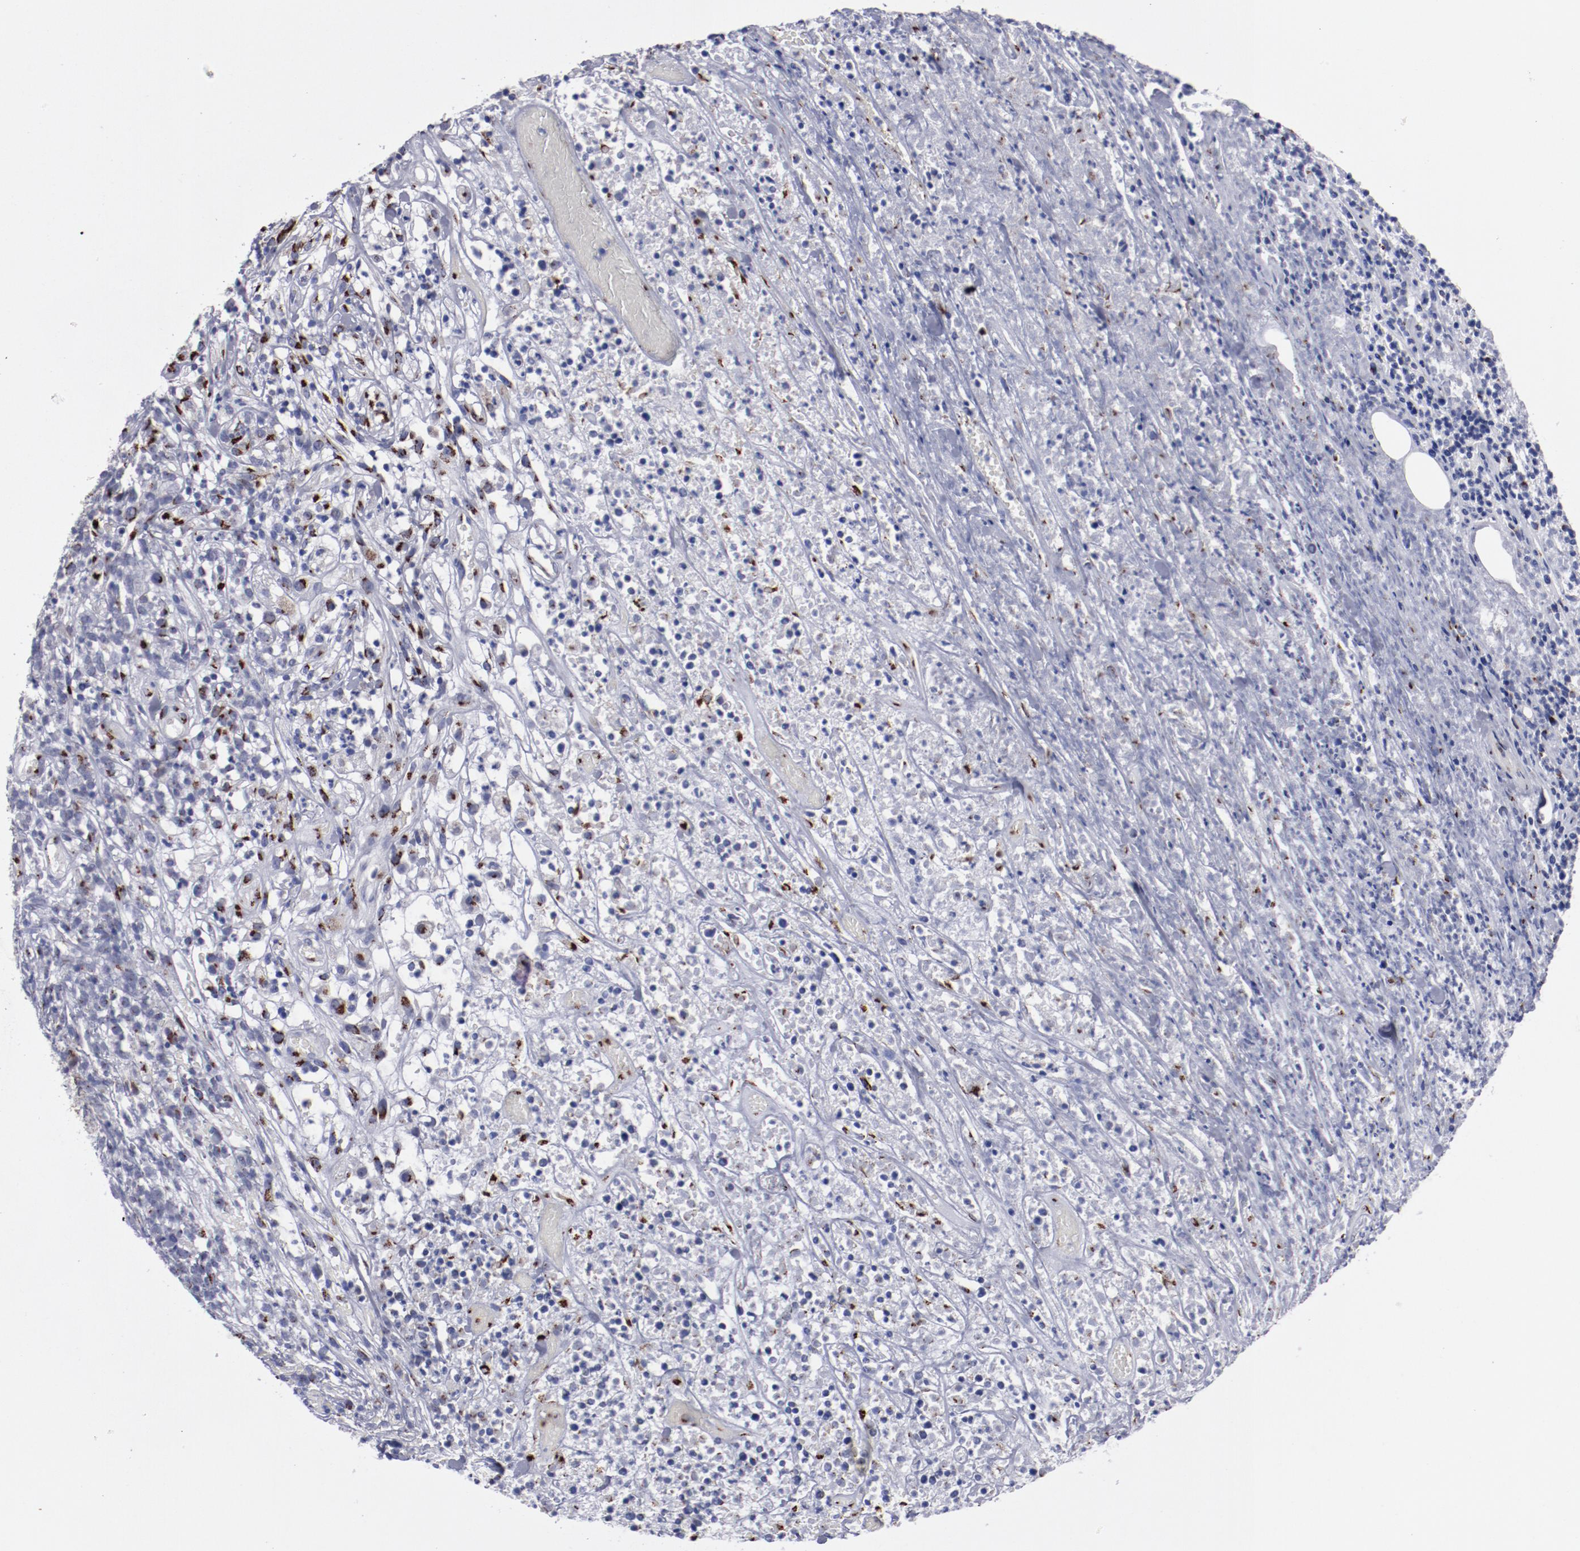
{"staining": {"intensity": "strong", "quantity": "25%-75%", "location": "cytoplasmic/membranous"}, "tissue": "lymphoma", "cell_type": "Tumor cells", "image_type": "cancer", "snomed": [{"axis": "morphology", "description": "Malignant lymphoma, non-Hodgkin's type, High grade"}, {"axis": "topography", "description": "Lymph node"}], "caption": "This histopathology image demonstrates immunohistochemistry (IHC) staining of lymphoma, with high strong cytoplasmic/membranous expression in about 25%-75% of tumor cells.", "gene": "GOLIM4", "patient": {"sex": "female", "age": 73}}